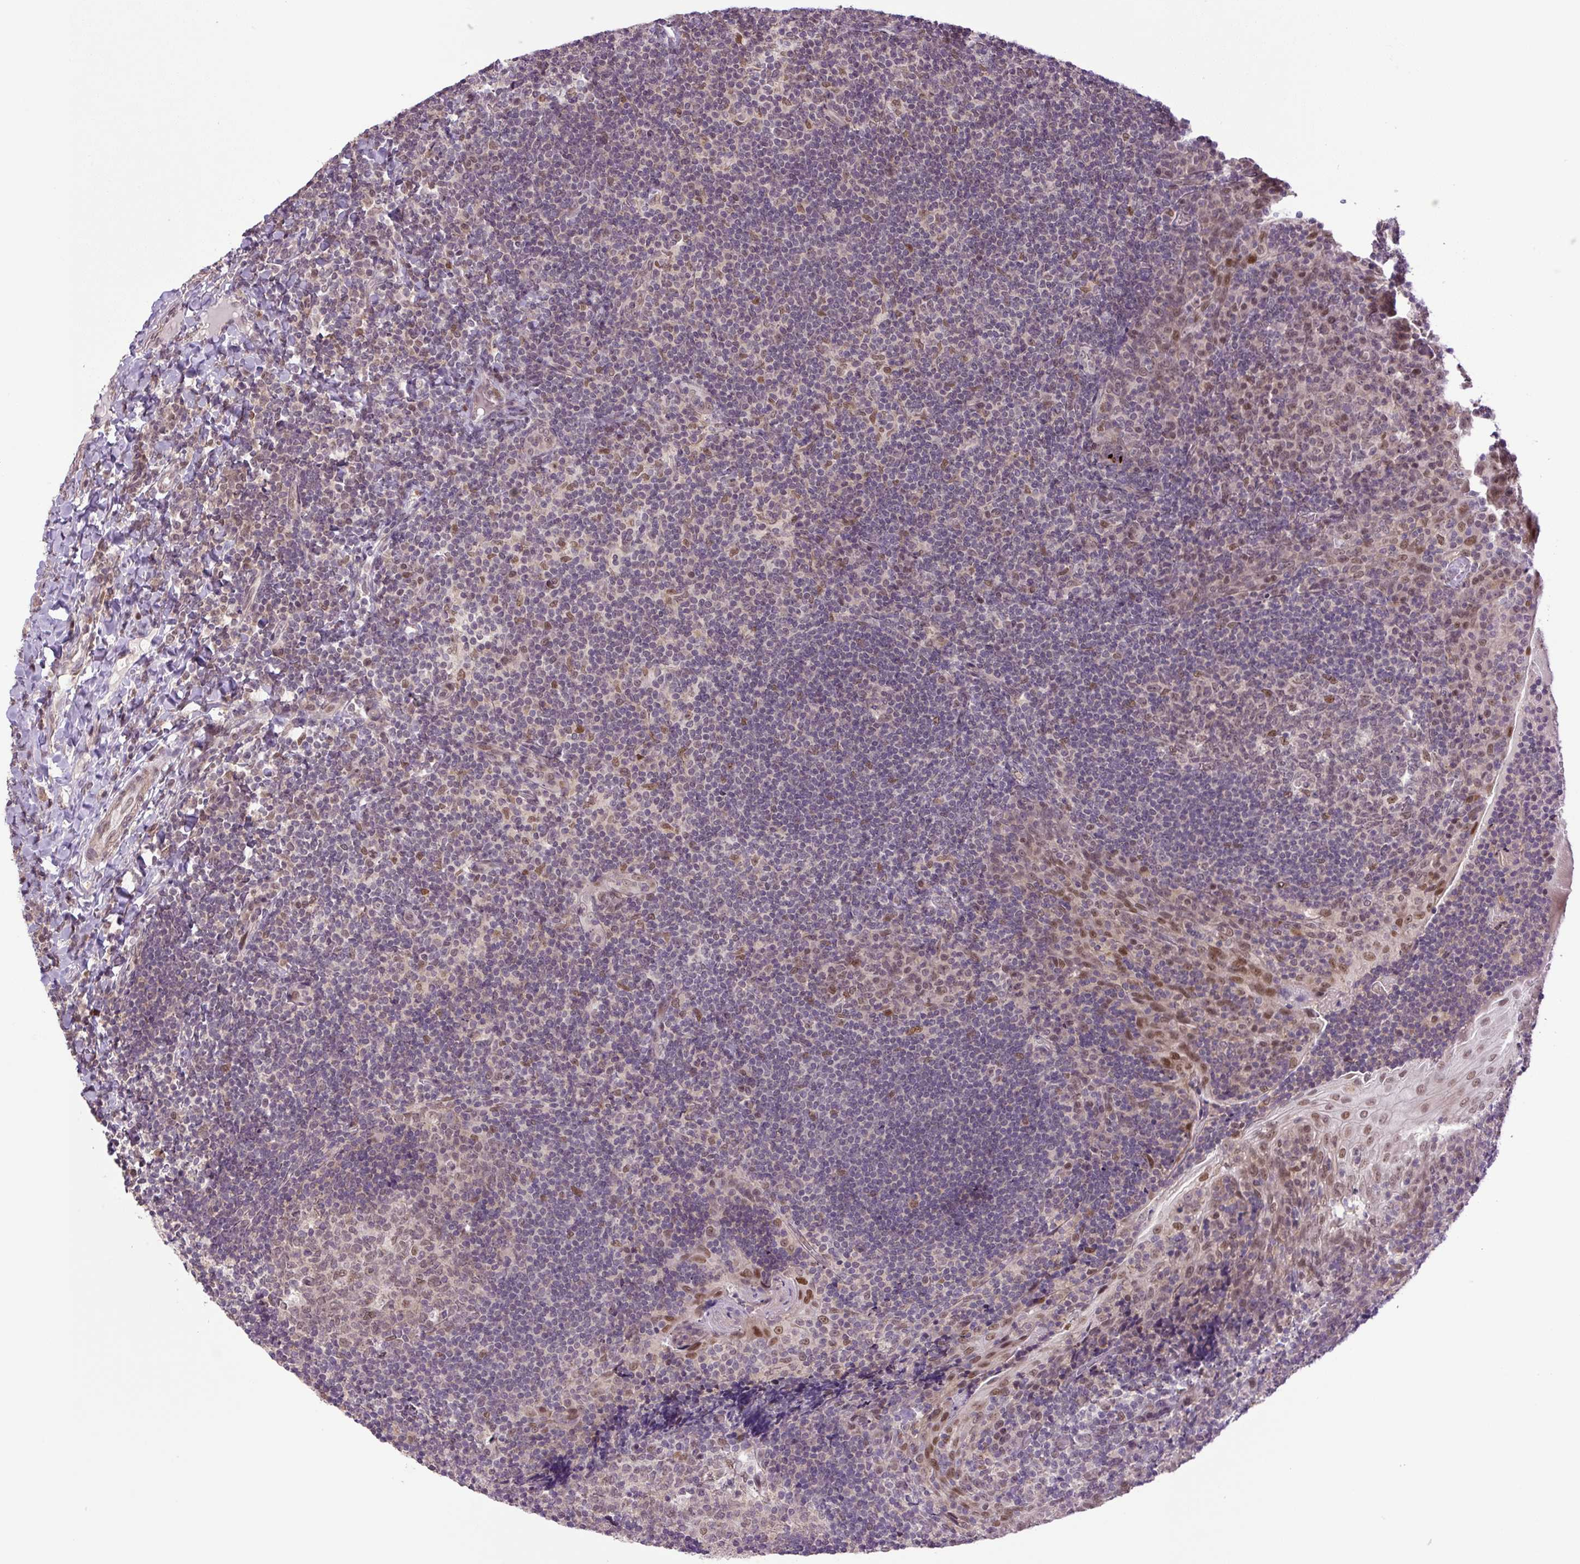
{"staining": {"intensity": "moderate", "quantity": "25%-75%", "location": "nuclear"}, "tissue": "tonsil", "cell_type": "Germinal center cells", "image_type": "normal", "snomed": [{"axis": "morphology", "description": "Normal tissue, NOS"}, {"axis": "topography", "description": "Tonsil"}], "caption": "Moderate nuclear staining for a protein is present in approximately 25%-75% of germinal center cells of benign tonsil using immunohistochemistry (IHC).", "gene": "KPNA1", "patient": {"sex": "male", "age": 17}}